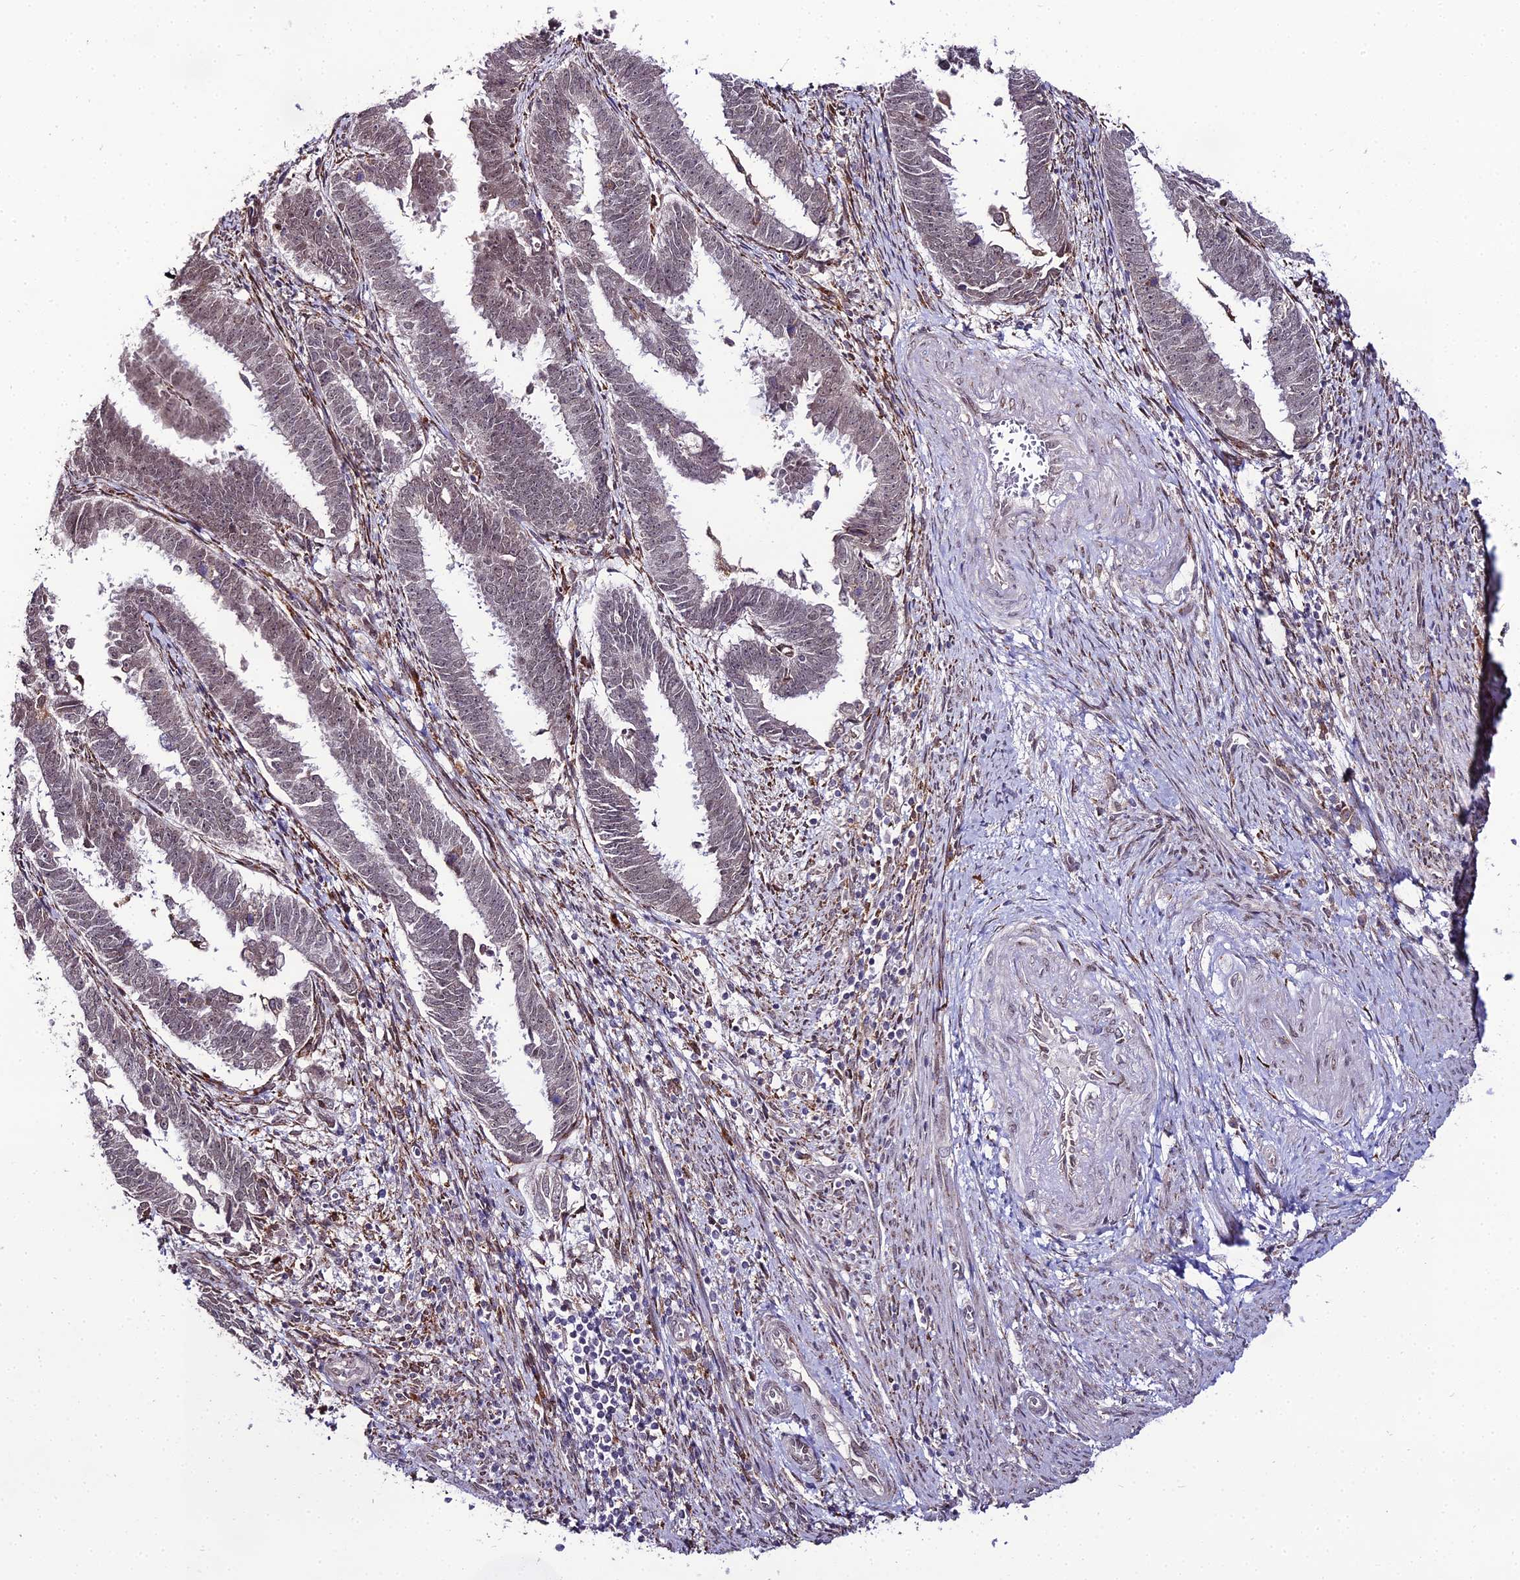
{"staining": {"intensity": "weak", "quantity": "<25%", "location": "nuclear"}, "tissue": "endometrial cancer", "cell_type": "Tumor cells", "image_type": "cancer", "snomed": [{"axis": "morphology", "description": "Adenocarcinoma, NOS"}, {"axis": "topography", "description": "Endometrium"}], "caption": "The histopathology image reveals no significant expression in tumor cells of endometrial adenocarcinoma.", "gene": "TROAP", "patient": {"sex": "female", "age": 75}}